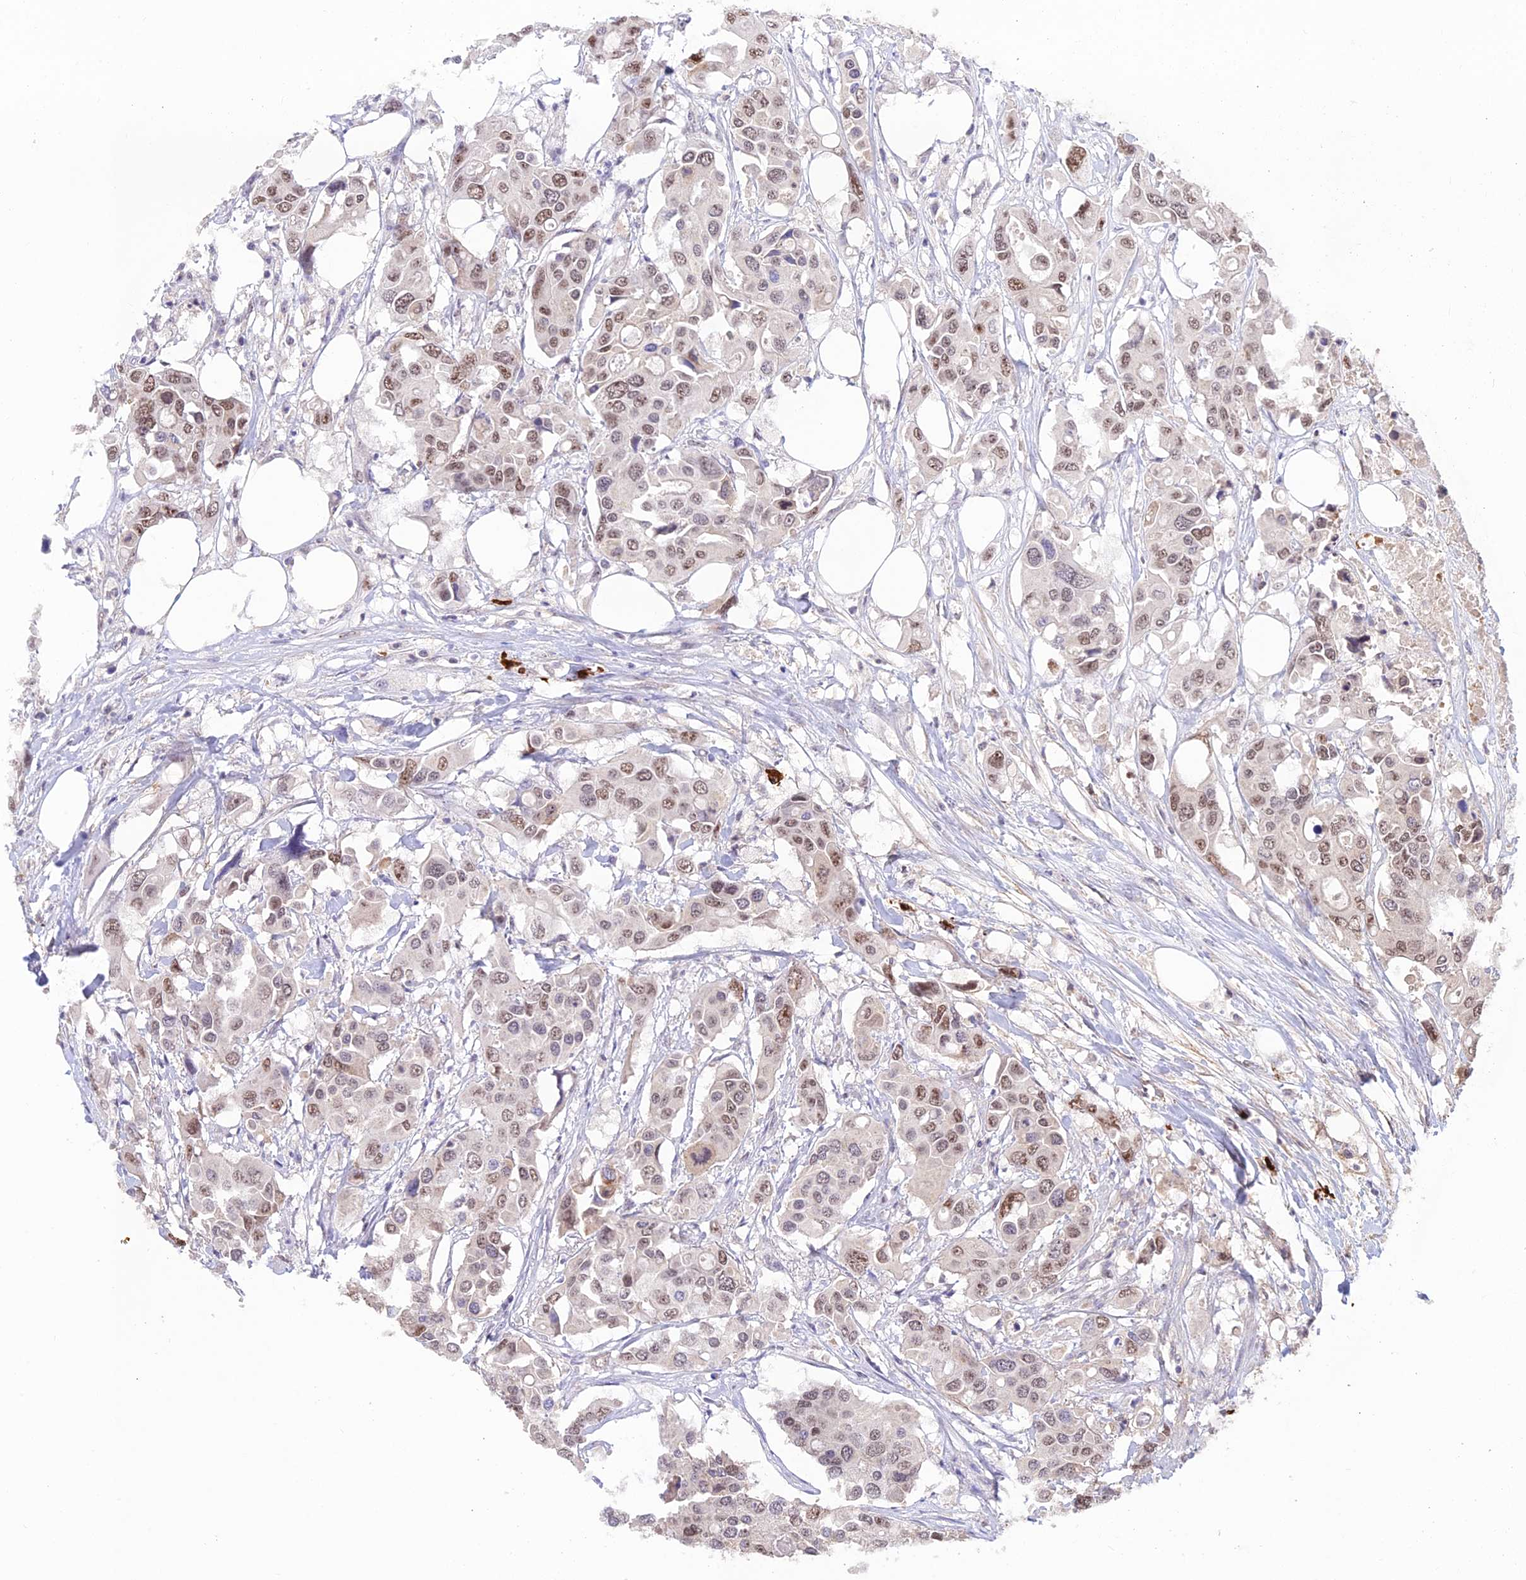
{"staining": {"intensity": "moderate", "quantity": ">75%", "location": "nuclear"}, "tissue": "colorectal cancer", "cell_type": "Tumor cells", "image_type": "cancer", "snomed": [{"axis": "morphology", "description": "Adenocarcinoma, NOS"}, {"axis": "topography", "description": "Colon"}], "caption": "Adenocarcinoma (colorectal) was stained to show a protein in brown. There is medium levels of moderate nuclear expression in approximately >75% of tumor cells.", "gene": "POLR1G", "patient": {"sex": "male", "age": 77}}